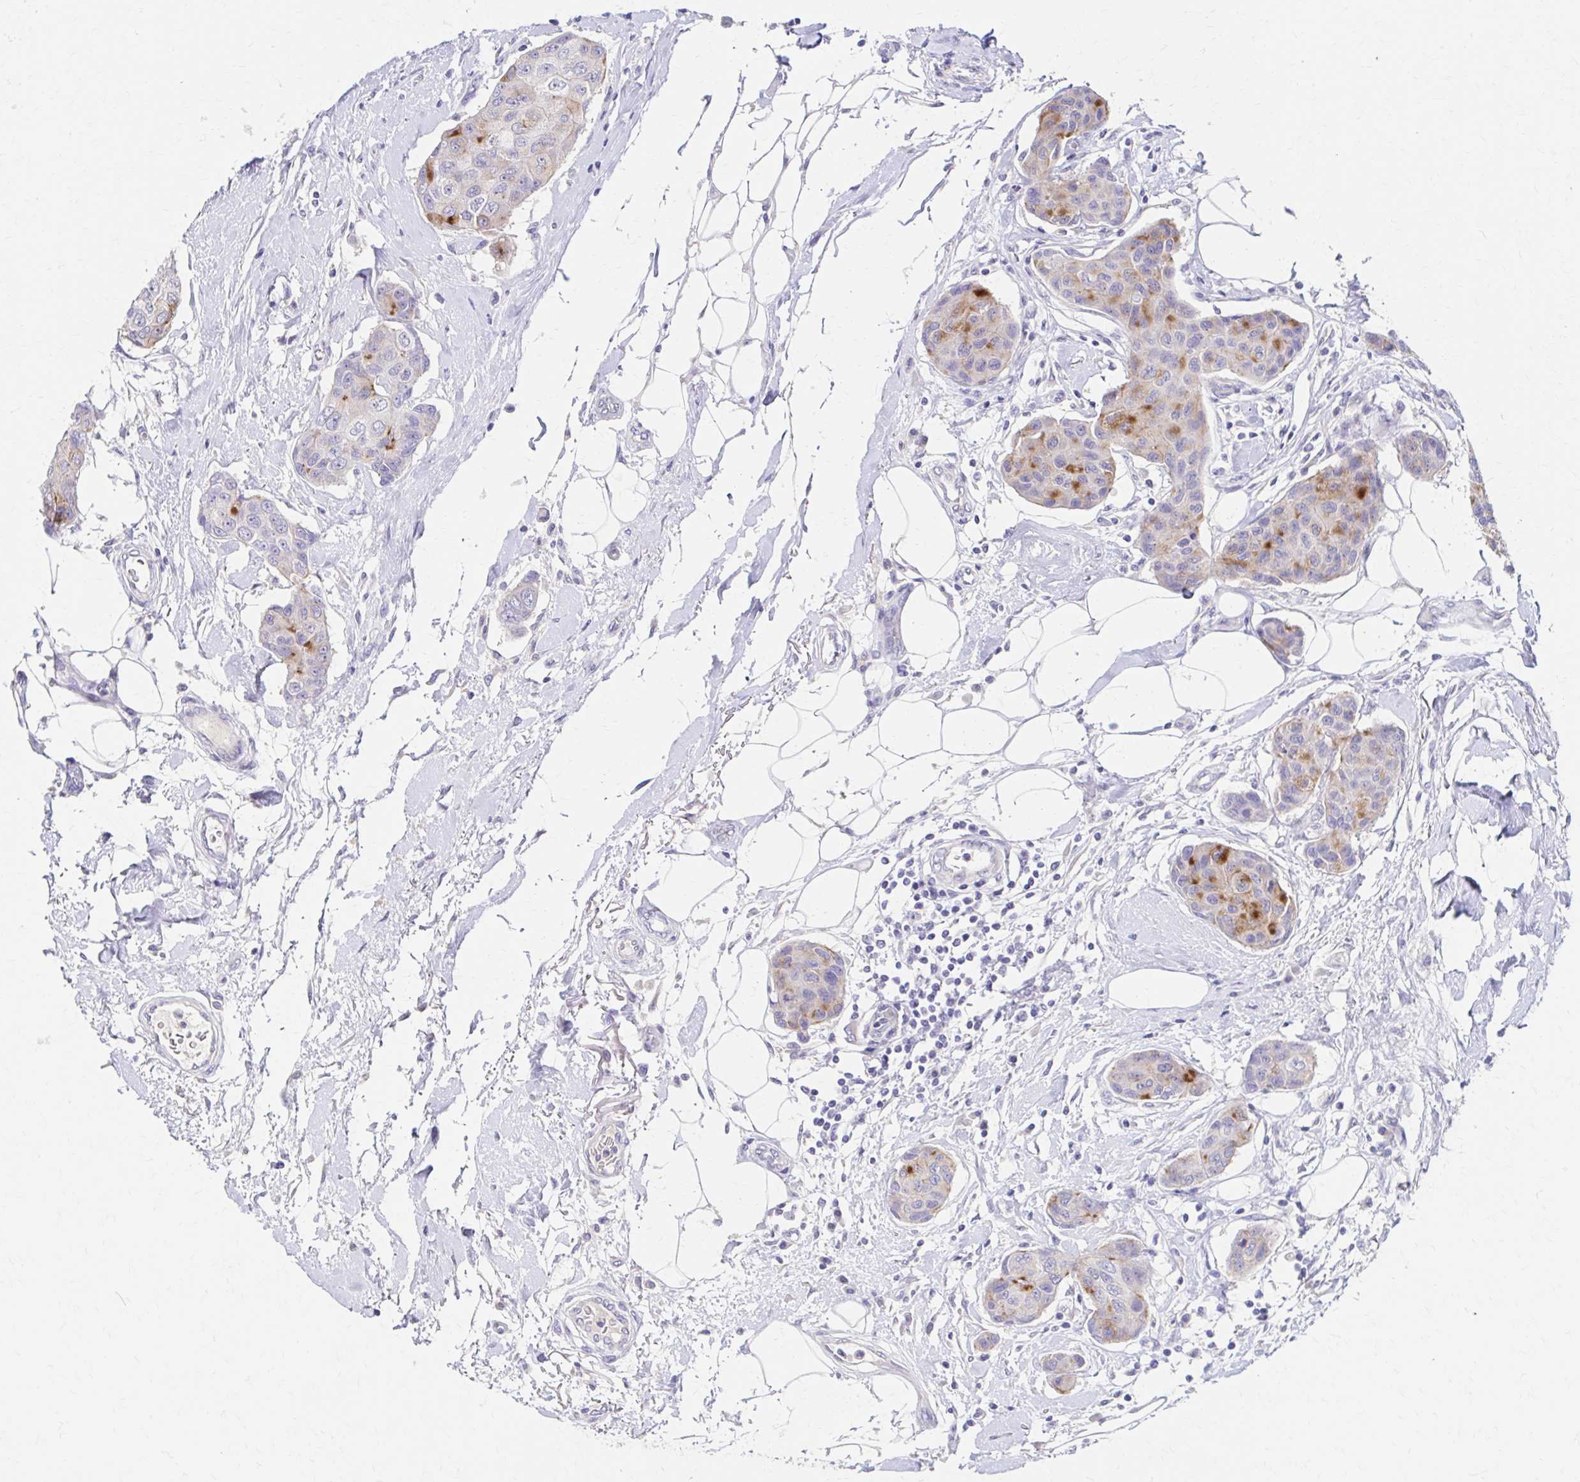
{"staining": {"intensity": "moderate", "quantity": "<25%", "location": "cytoplasmic/membranous"}, "tissue": "breast cancer", "cell_type": "Tumor cells", "image_type": "cancer", "snomed": [{"axis": "morphology", "description": "Duct carcinoma"}, {"axis": "topography", "description": "Breast"}, {"axis": "topography", "description": "Lymph node"}], "caption": "Breast cancer stained with a brown dye reveals moderate cytoplasmic/membranous positive expression in approximately <25% of tumor cells.", "gene": "AZGP1", "patient": {"sex": "female", "age": 80}}